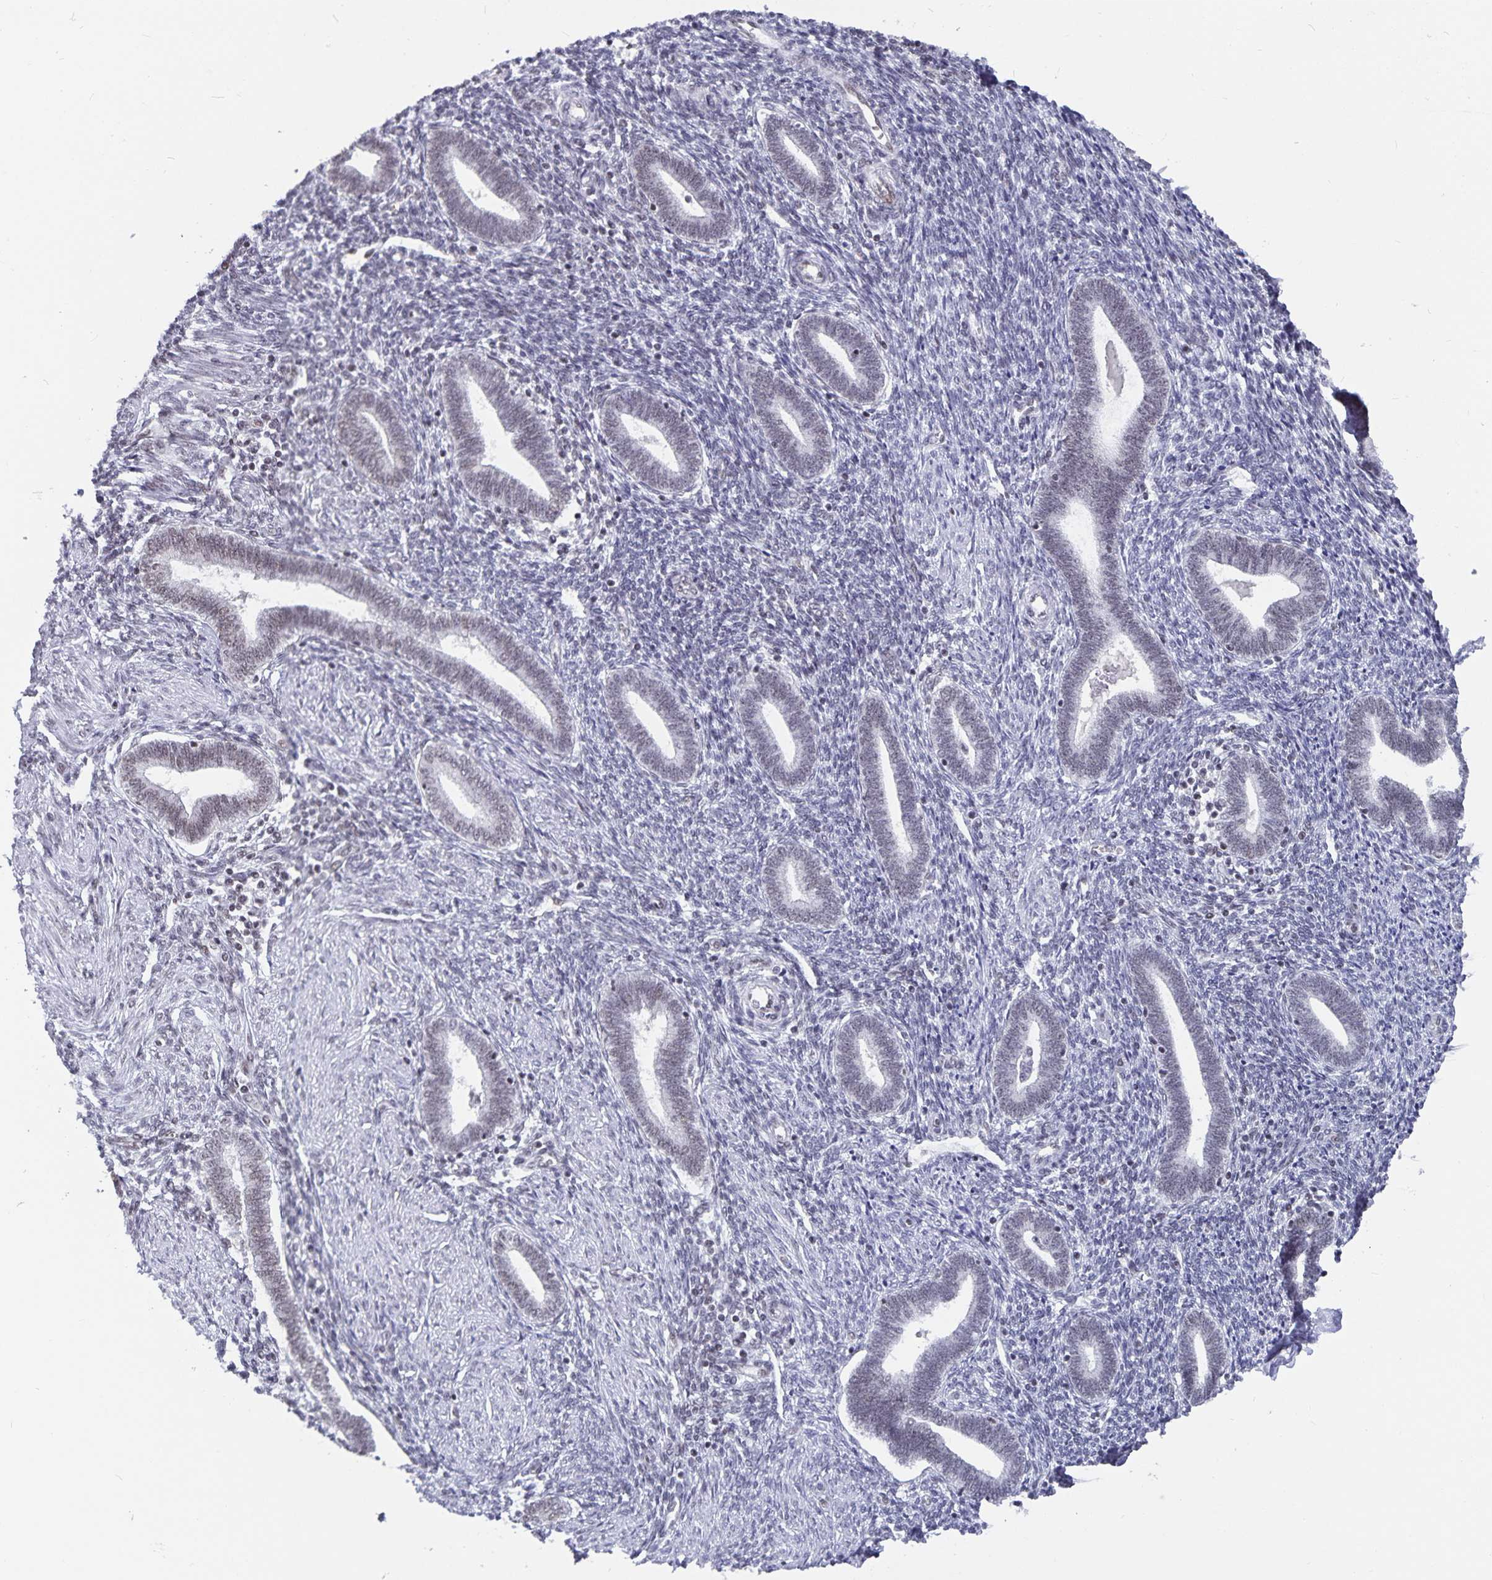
{"staining": {"intensity": "negative", "quantity": "none", "location": "none"}, "tissue": "endometrium", "cell_type": "Cells in endometrial stroma", "image_type": "normal", "snomed": [{"axis": "morphology", "description": "Normal tissue, NOS"}, {"axis": "topography", "description": "Endometrium"}], "caption": "A micrograph of endometrium stained for a protein exhibits no brown staining in cells in endometrial stroma. (Stains: DAB immunohistochemistry with hematoxylin counter stain, Microscopy: brightfield microscopy at high magnification).", "gene": "PBX2", "patient": {"sex": "female", "age": 42}}